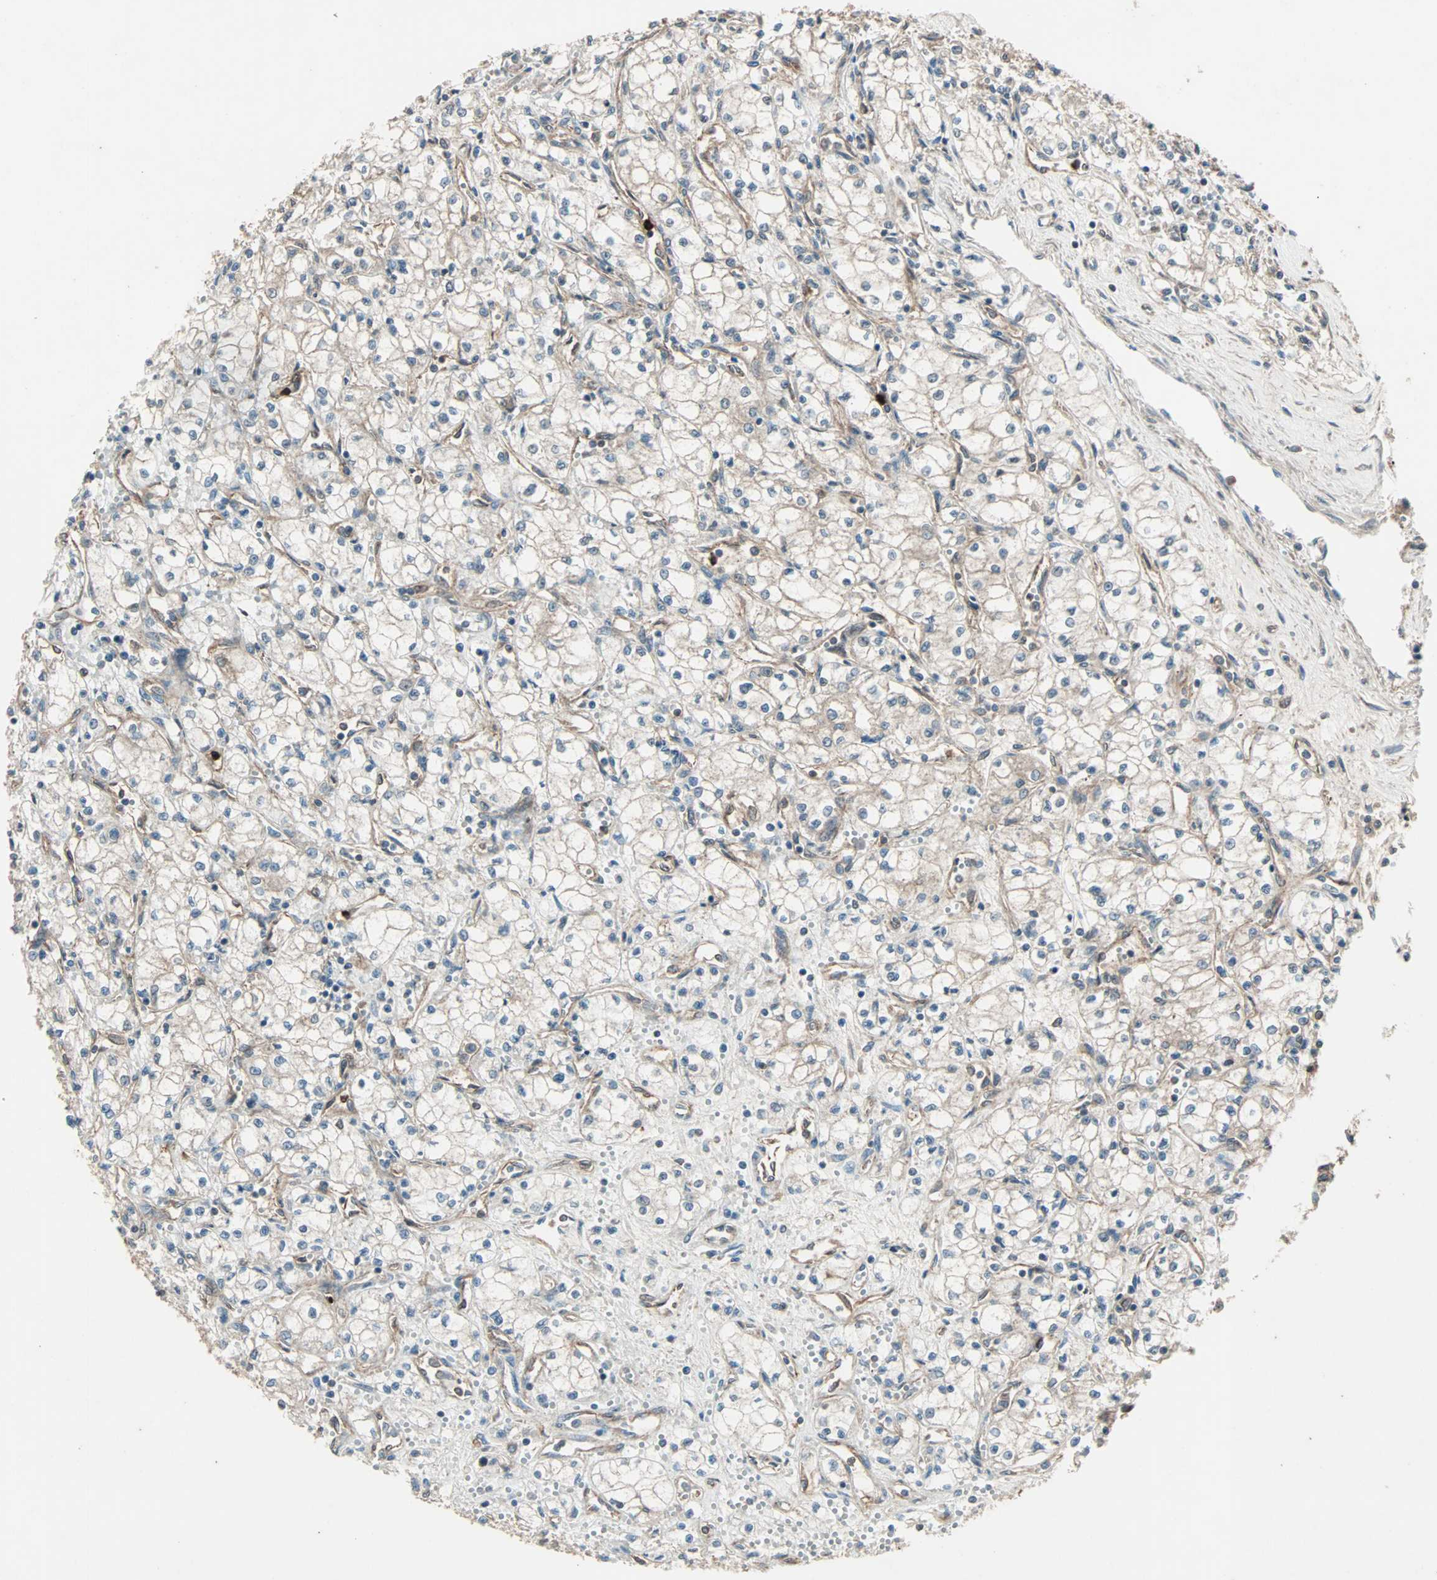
{"staining": {"intensity": "weak", "quantity": "25%-75%", "location": "cytoplasmic/membranous"}, "tissue": "renal cancer", "cell_type": "Tumor cells", "image_type": "cancer", "snomed": [{"axis": "morphology", "description": "Normal tissue, NOS"}, {"axis": "morphology", "description": "Adenocarcinoma, NOS"}, {"axis": "topography", "description": "Kidney"}], "caption": "Renal cancer (adenocarcinoma) tissue exhibits weak cytoplasmic/membranous staining in about 25%-75% of tumor cells (DAB = brown stain, brightfield microscopy at high magnification).", "gene": "GCK", "patient": {"sex": "male", "age": 59}}